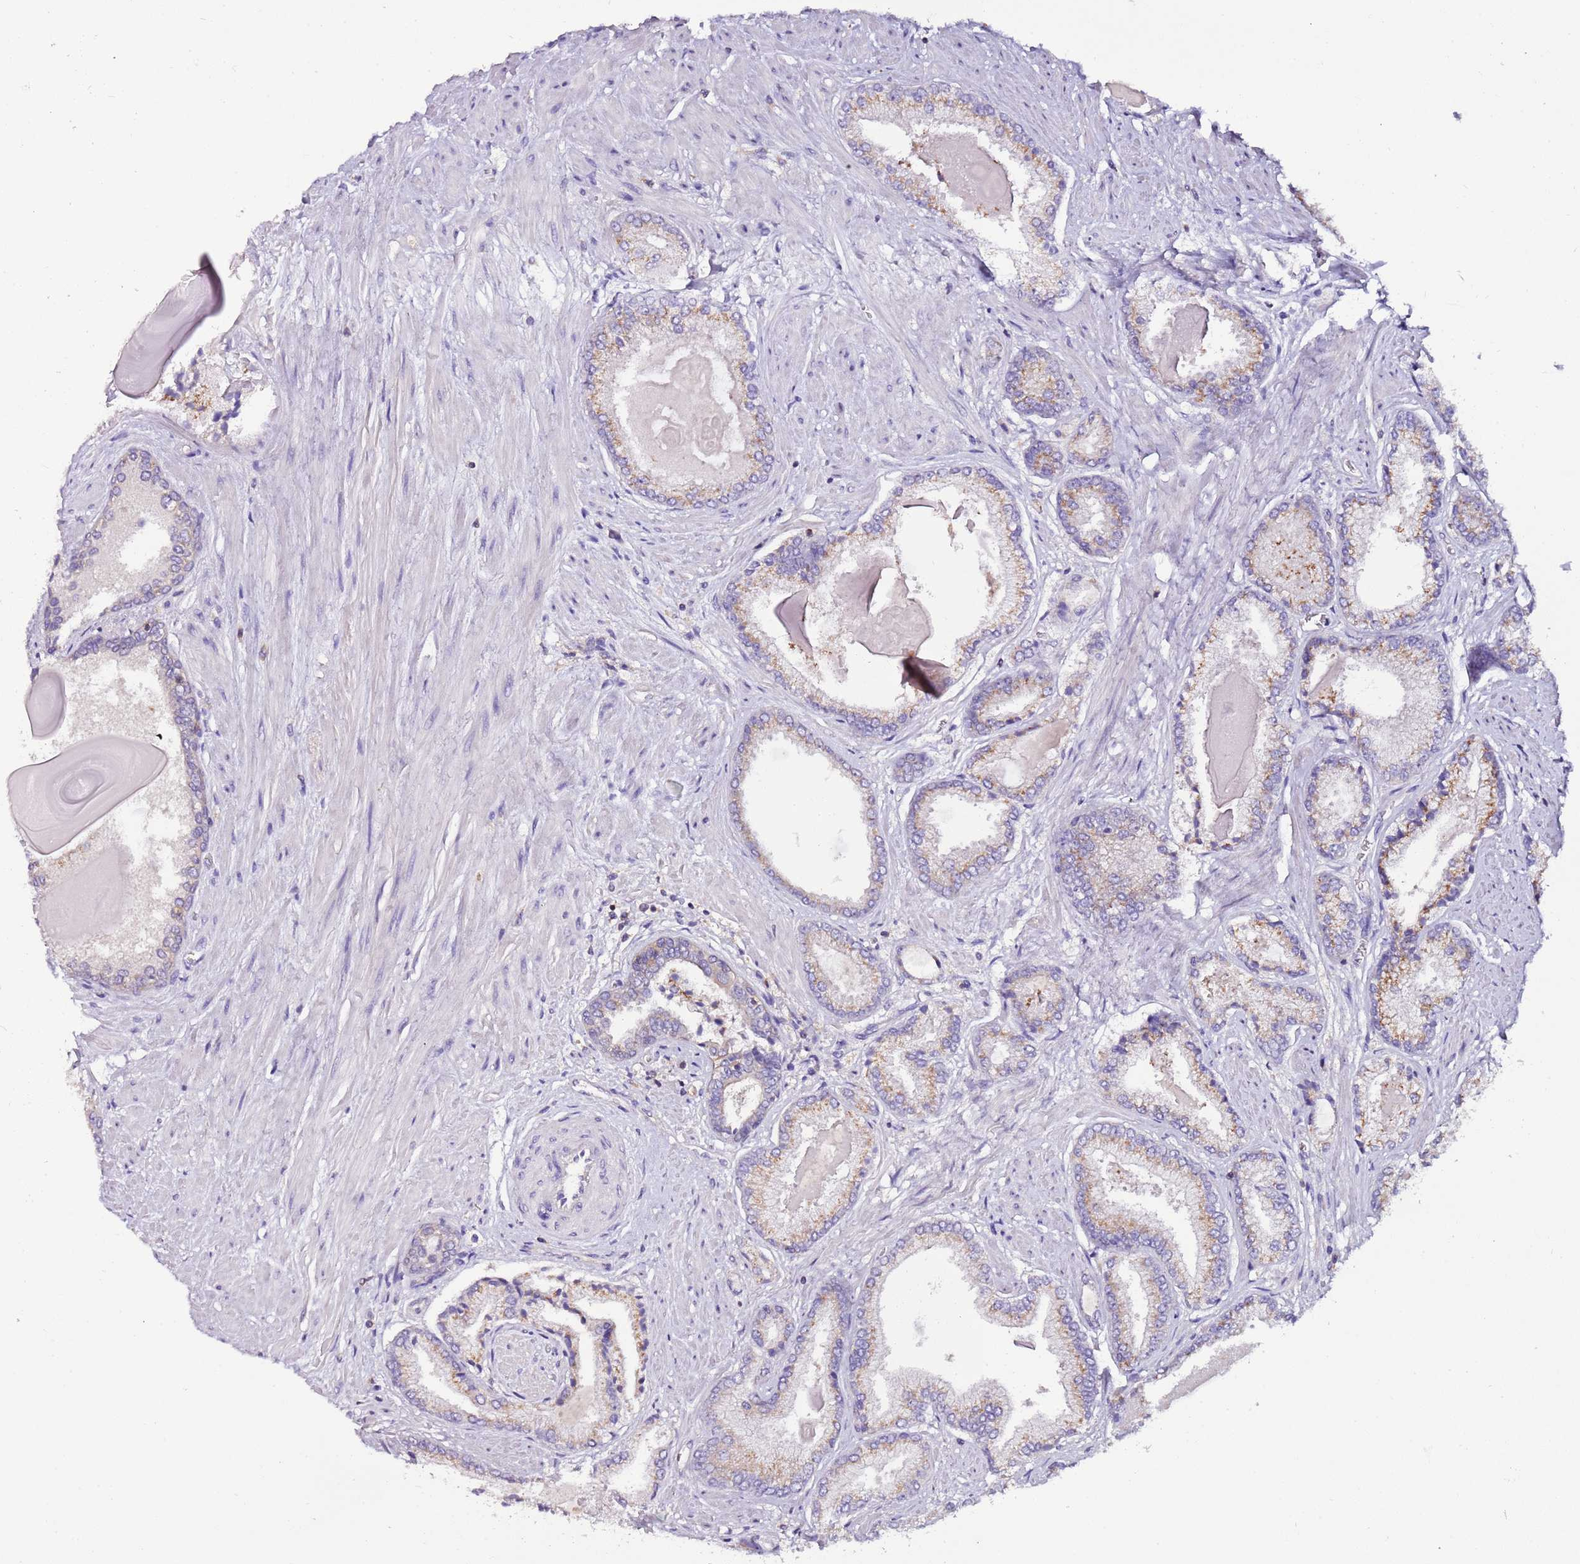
{"staining": {"intensity": "weak", "quantity": "25%-75%", "location": "cytoplasmic/membranous"}, "tissue": "prostate cancer", "cell_type": "Tumor cells", "image_type": "cancer", "snomed": [{"axis": "morphology", "description": "Adenocarcinoma, High grade"}, {"axis": "topography", "description": "Prostate"}], "caption": "Prostate cancer was stained to show a protein in brown. There is low levels of weak cytoplasmic/membranous staining in about 25%-75% of tumor cells. The staining is performed using DAB brown chromogen to label protein expression. The nuclei are counter-stained blue using hematoxylin.", "gene": "IGIP", "patient": {"sex": "male", "age": 68}}